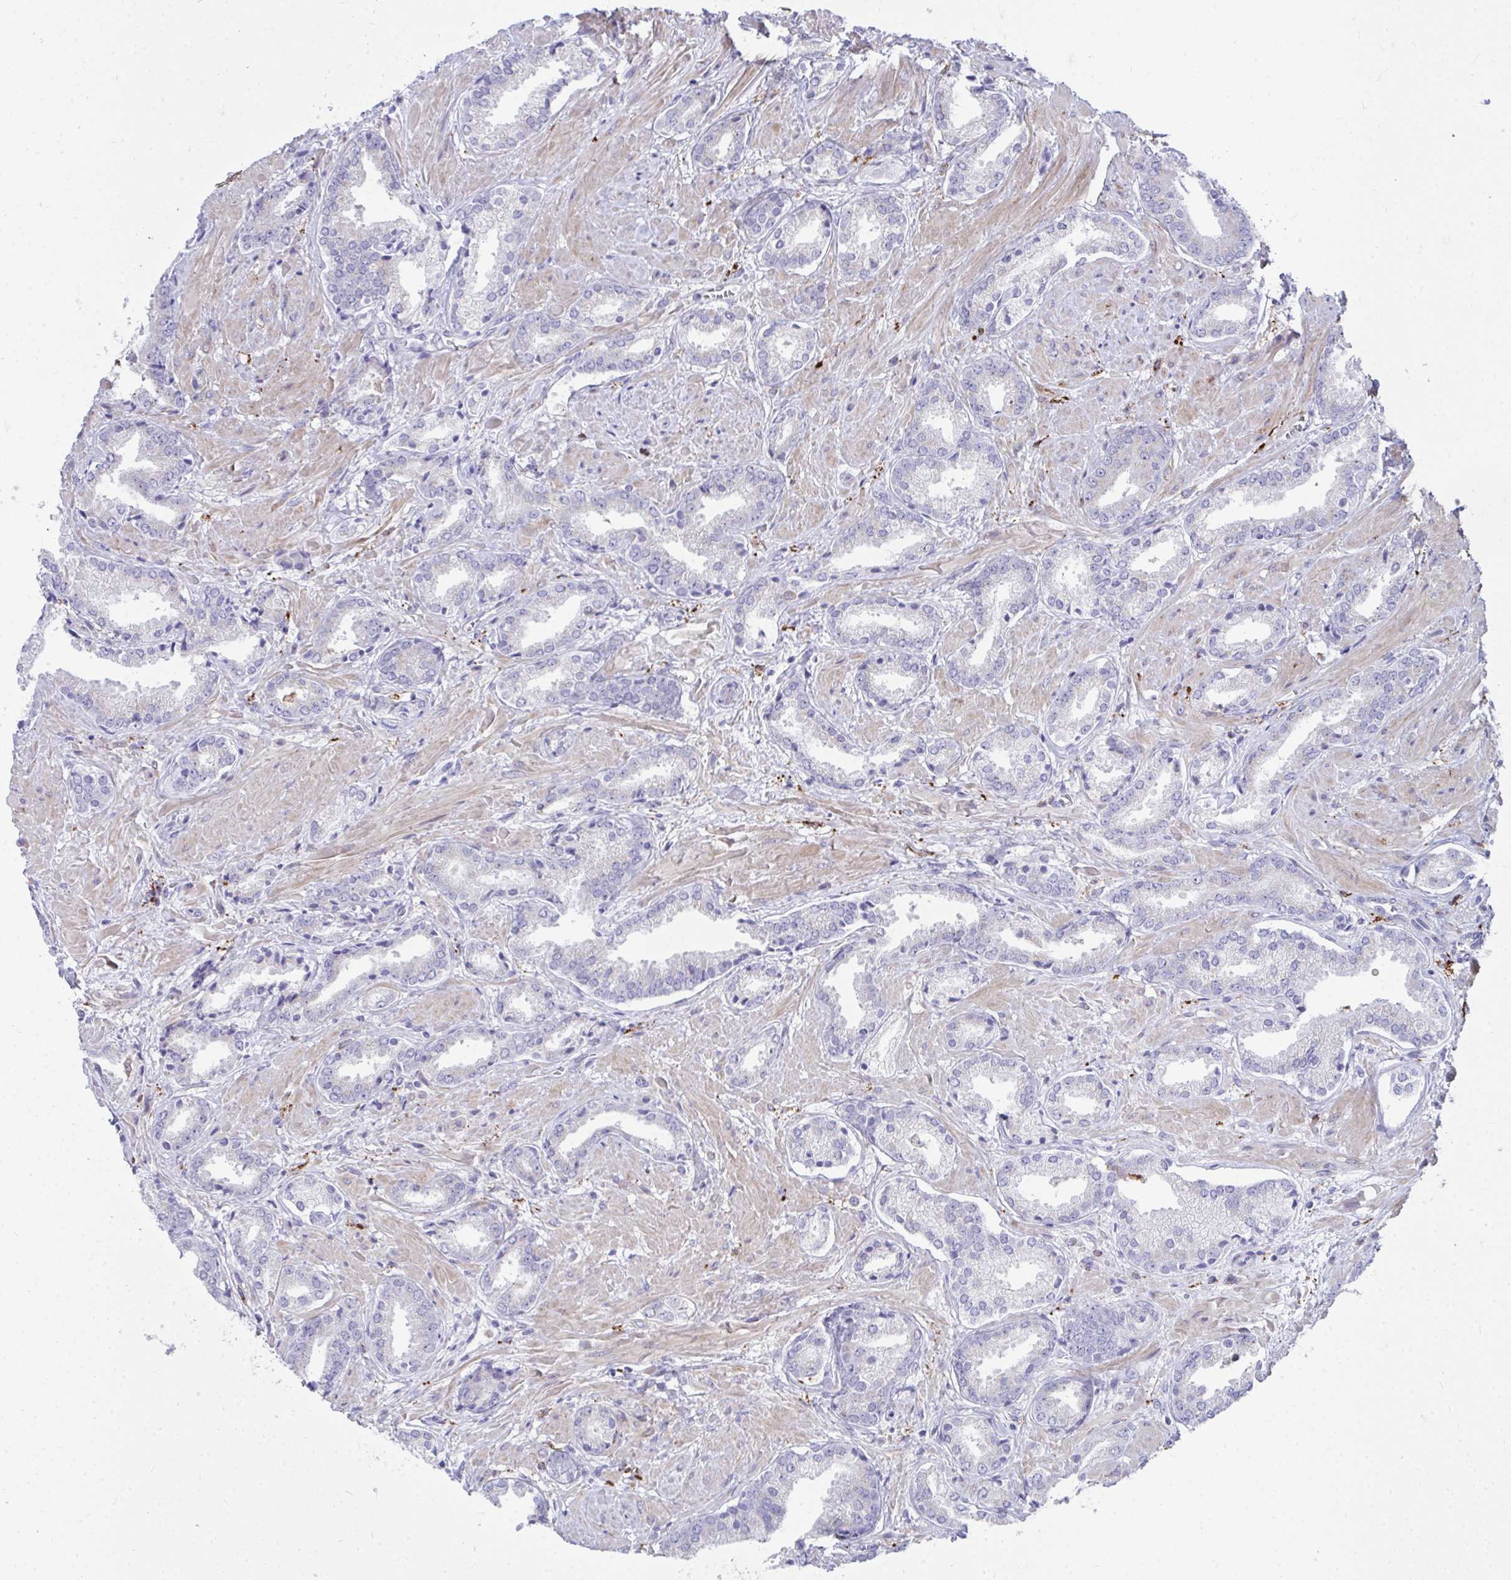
{"staining": {"intensity": "negative", "quantity": "none", "location": "none"}, "tissue": "prostate cancer", "cell_type": "Tumor cells", "image_type": "cancer", "snomed": [{"axis": "morphology", "description": "Adenocarcinoma, High grade"}, {"axis": "topography", "description": "Prostate"}], "caption": "A high-resolution histopathology image shows immunohistochemistry staining of prostate cancer (adenocarcinoma (high-grade)), which exhibits no significant staining in tumor cells. (Stains: DAB (3,3'-diaminobenzidine) immunohistochemistry (IHC) with hematoxylin counter stain, Microscopy: brightfield microscopy at high magnification).", "gene": "CD163", "patient": {"sex": "male", "age": 56}}